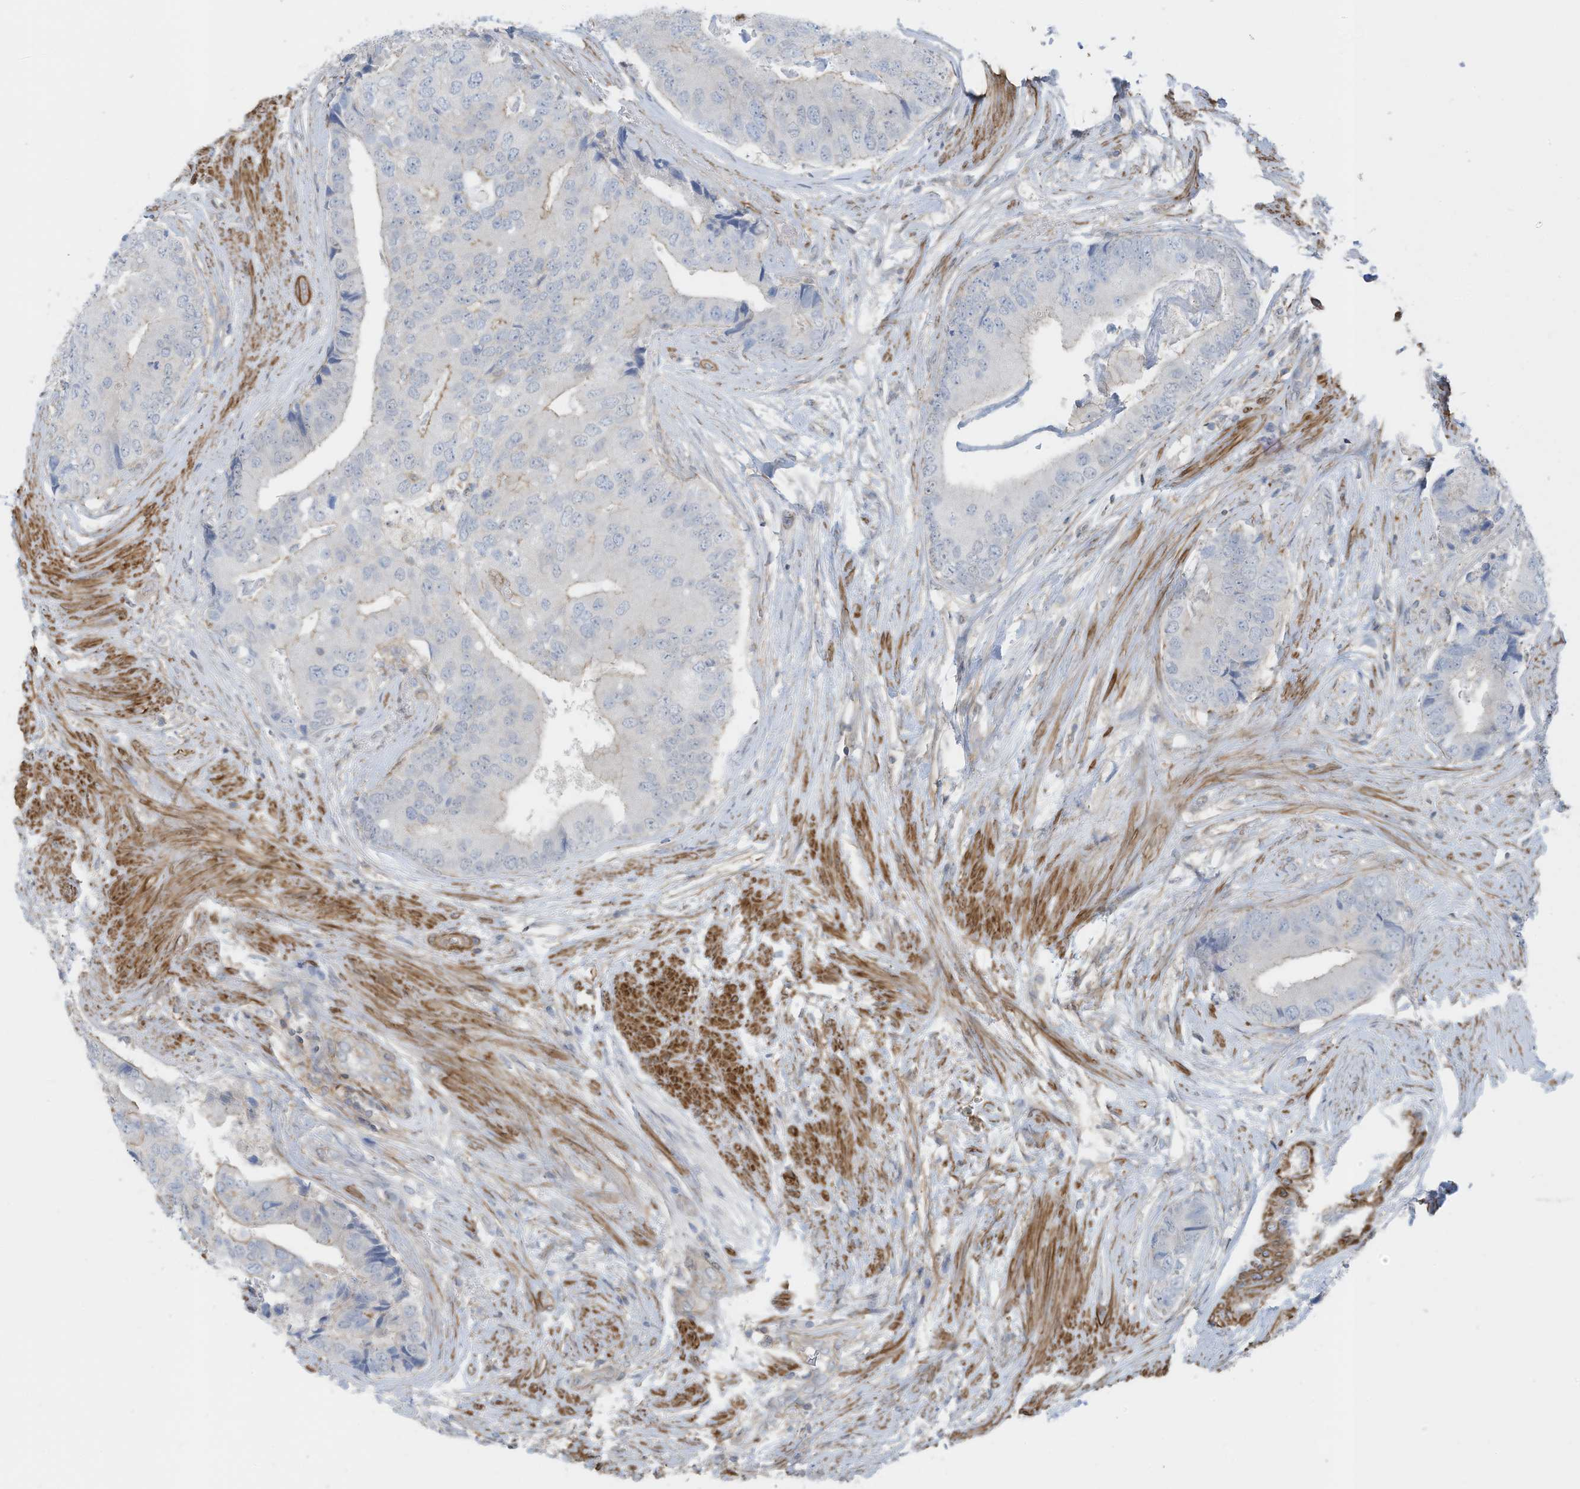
{"staining": {"intensity": "weak", "quantity": "<25%", "location": "cytoplasmic/membranous"}, "tissue": "prostate cancer", "cell_type": "Tumor cells", "image_type": "cancer", "snomed": [{"axis": "morphology", "description": "Adenocarcinoma, High grade"}, {"axis": "topography", "description": "Prostate"}], "caption": "IHC micrograph of neoplastic tissue: human prostate cancer stained with DAB reveals no significant protein positivity in tumor cells.", "gene": "ZNF846", "patient": {"sex": "male", "age": 70}}